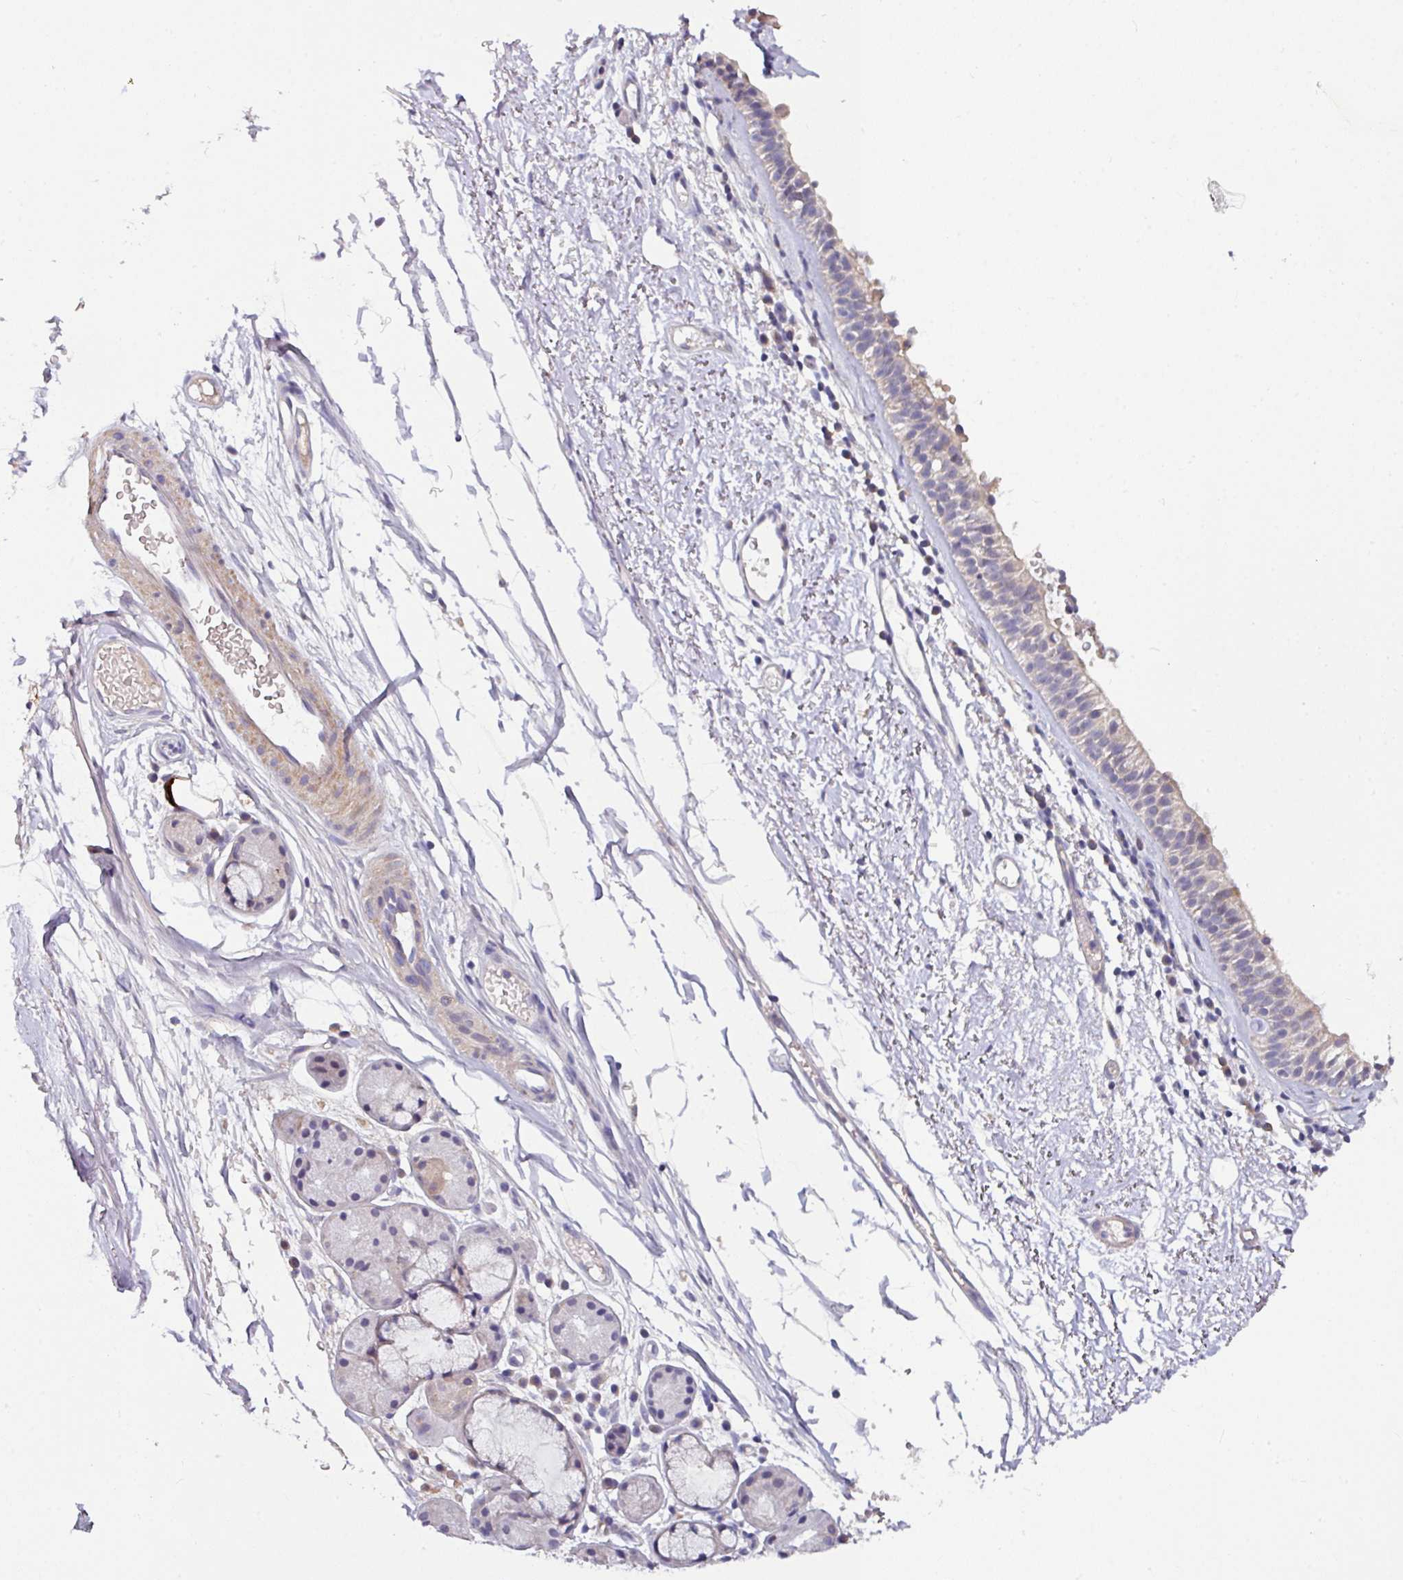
{"staining": {"intensity": "negative", "quantity": "none", "location": "none"}, "tissue": "nasopharynx", "cell_type": "Respiratory epithelial cells", "image_type": "normal", "snomed": [{"axis": "morphology", "description": "Normal tissue, NOS"}, {"axis": "topography", "description": "Cartilage tissue"}, {"axis": "topography", "description": "Nasopharynx"}], "caption": "A micrograph of nasopharynx stained for a protein displays no brown staining in respiratory epithelial cells. (Brightfield microscopy of DAB IHC at high magnification).", "gene": "AEBP2", "patient": {"sex": "male", "age": 56}}